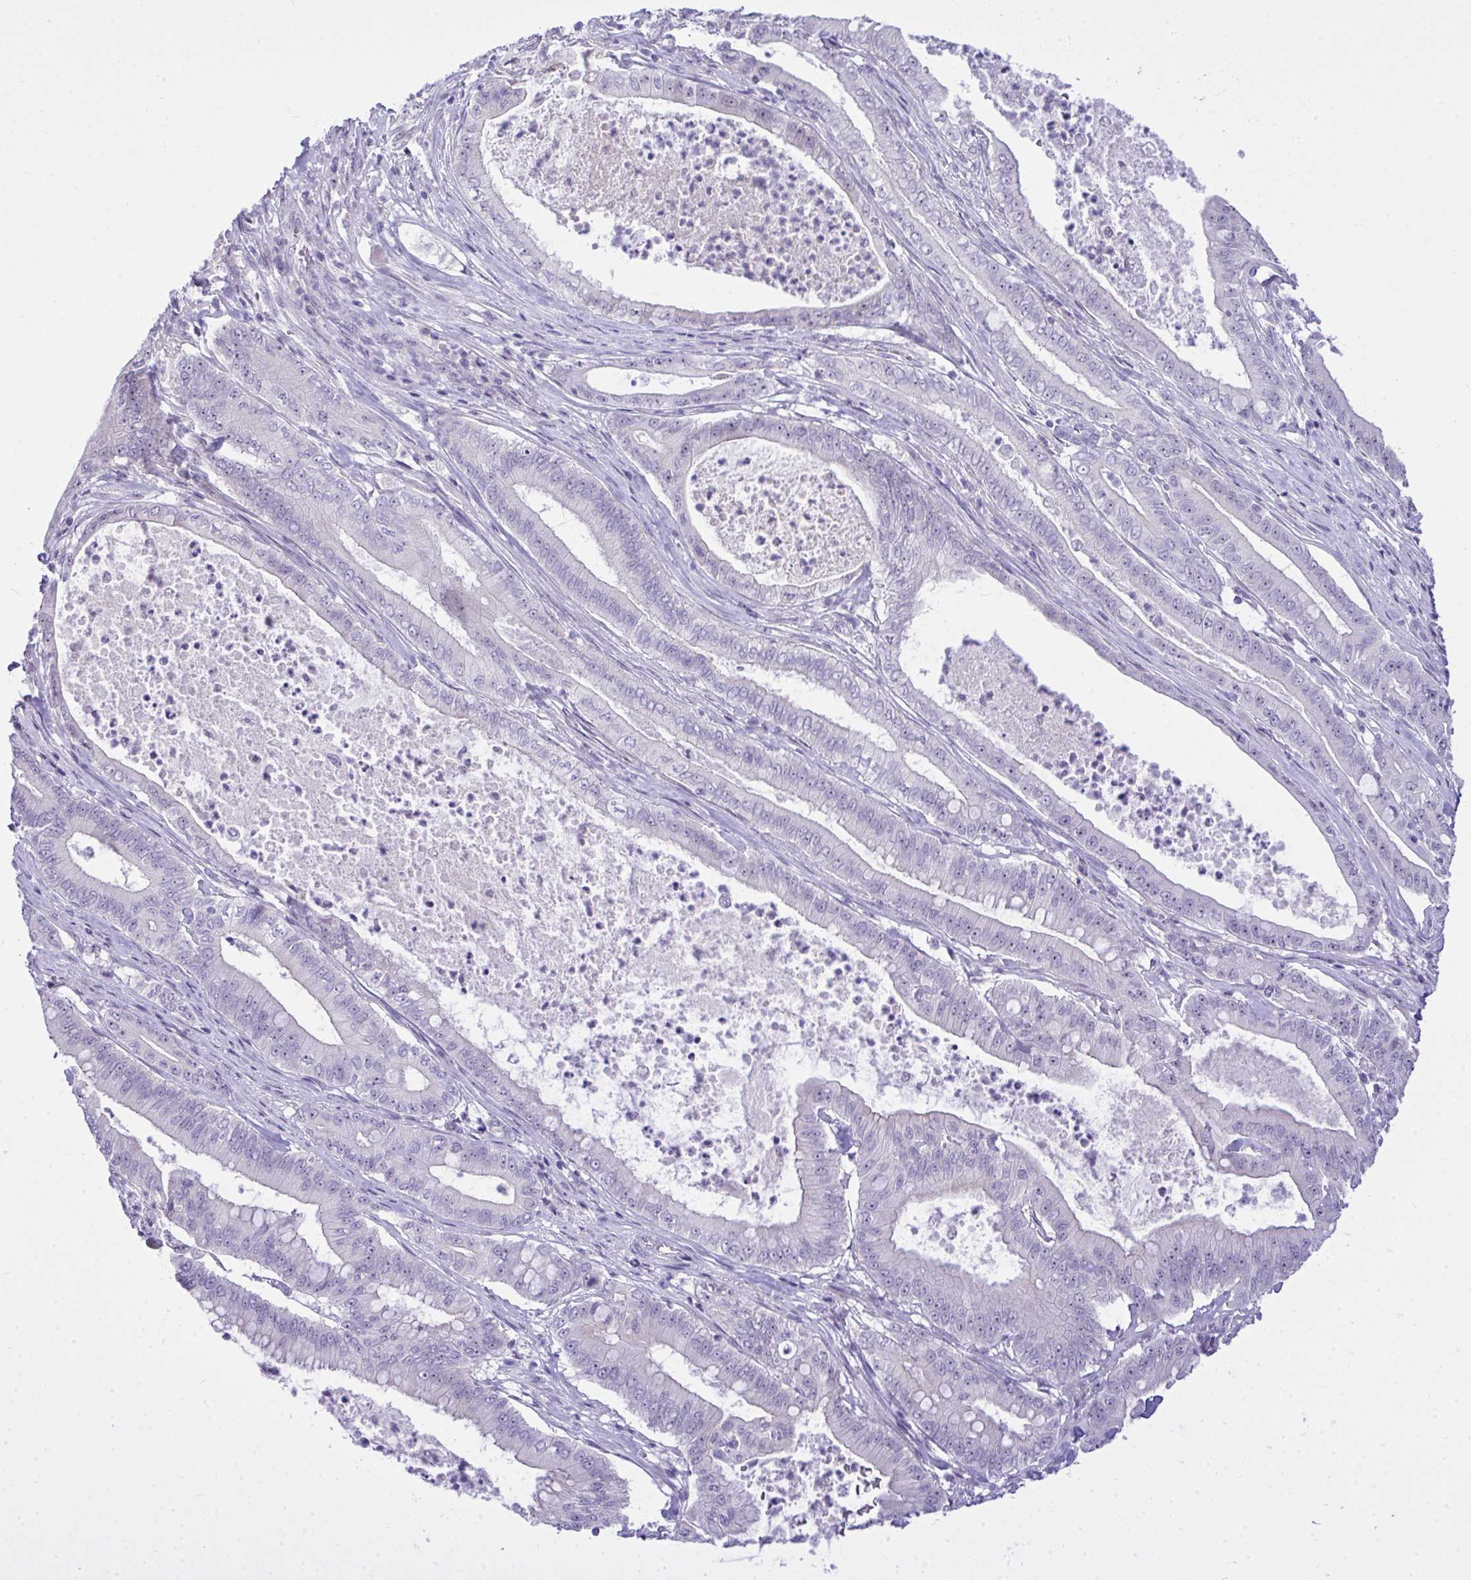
{"staining": {"intensity": "negative", "quantity": "none", "location": "none"}, "tissue": "pancreatic cancer", "cell_type": "Tumor cells", "image_type": "cancer", "snomed": [{"axis": "morphology", "description": "Adenocarcinoma, NOS"}, {"axis": "topography", "description": "Pancreas"}], "caption": "Protein analysis of pancreatic cancer reveals no significant staining in tumor cells.", "gene": "EID3", "patient": {"sex": "male", "age": 71}}